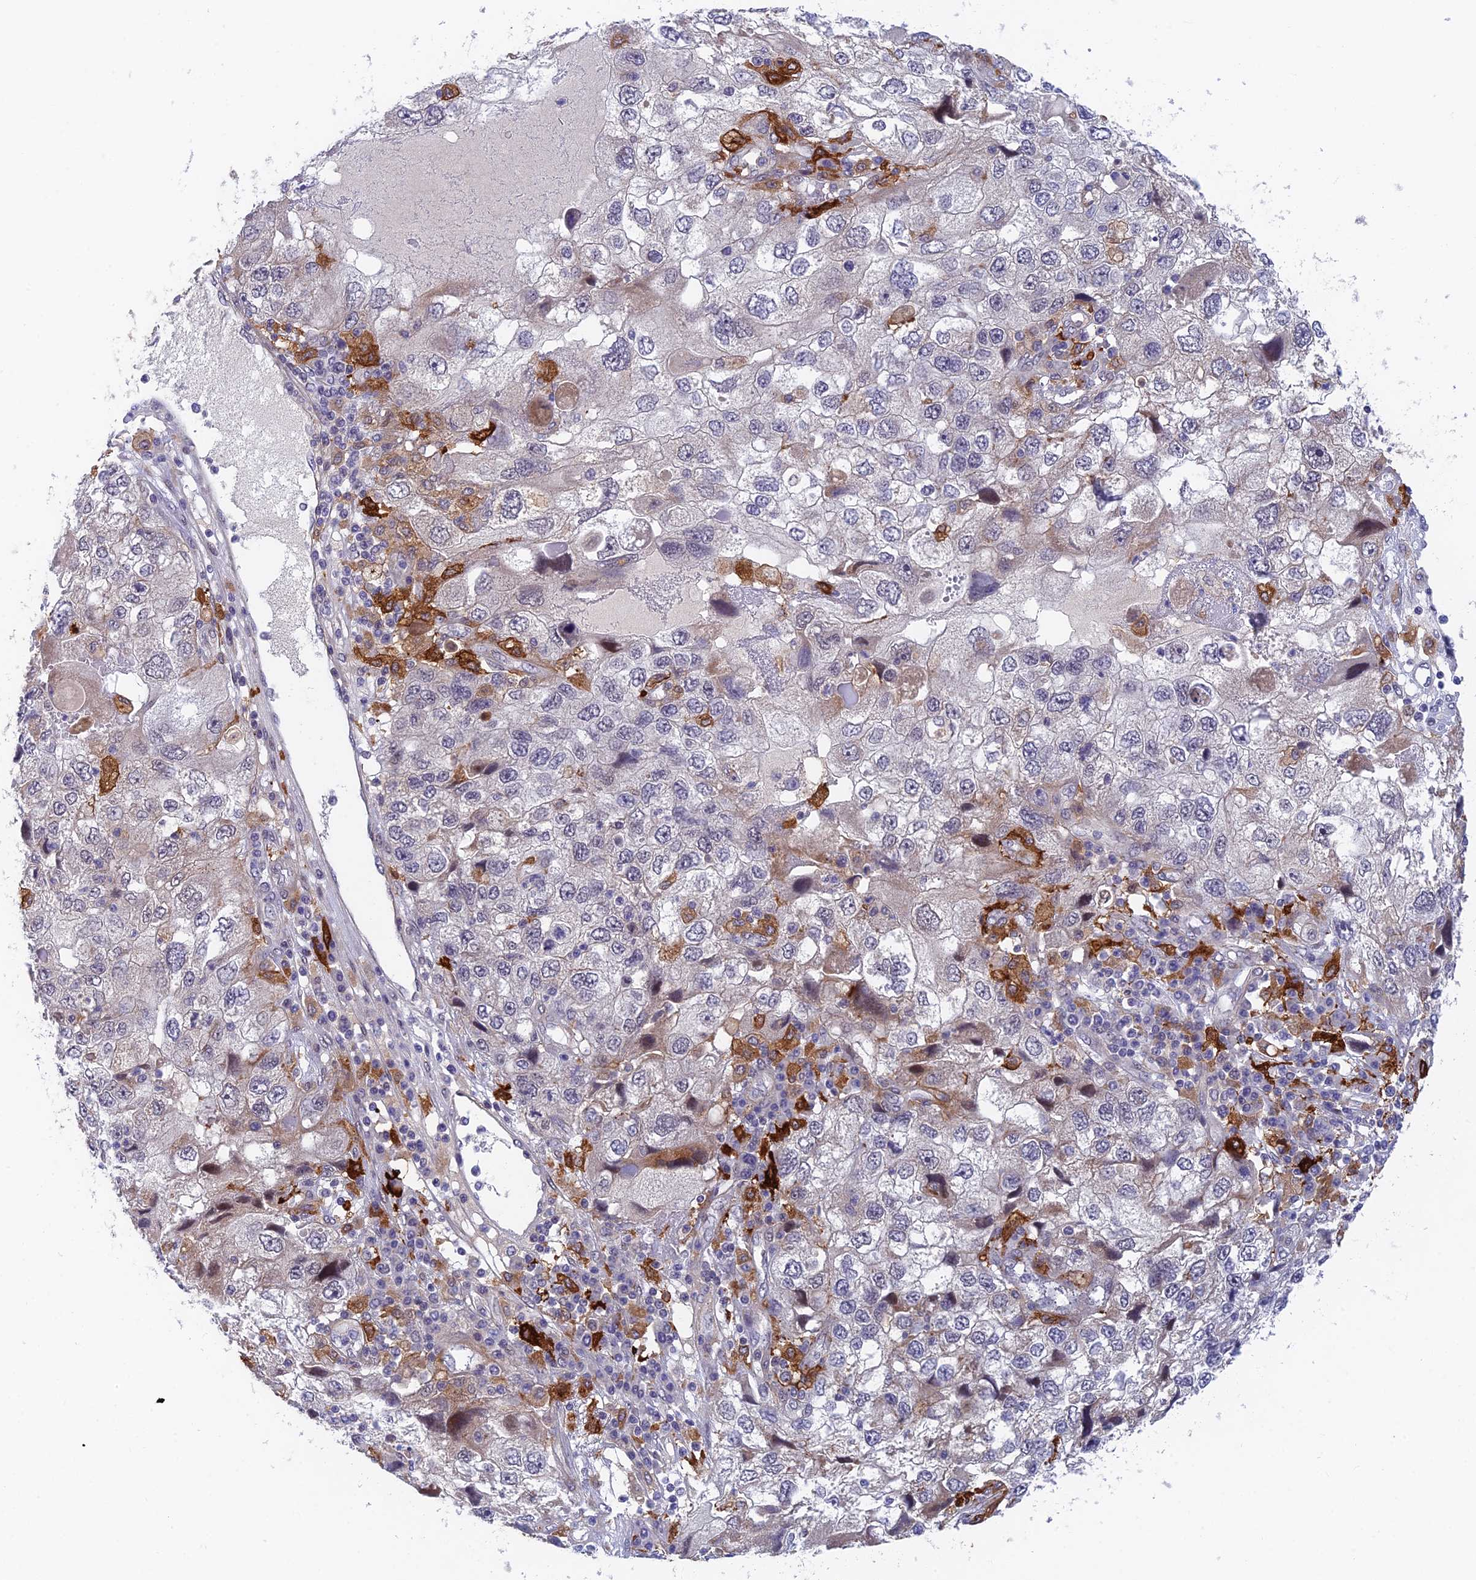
{"staining": {"intensity": "moderate", "quantity": "<25%", "location": "cytoplasmic/membranous"}, "tissue": "endometrial cancer", "cell_type": "Tumor cells", "image_type": "cancer", "snomed": [{"axis": "morphology", "description": "Adenocarcinoma, NOS"}, {"axis": "topography", "description": "Endometrium"}], "caption": "Endometrial cancer (adenocarcinoma) stained for a protein (brown) displays moderate cytoplasmic/membranous positive expression in approximately <25% of tumor cells.", "gene": "NSMCE1", "patient": {"sex": "female", "age": 49}}